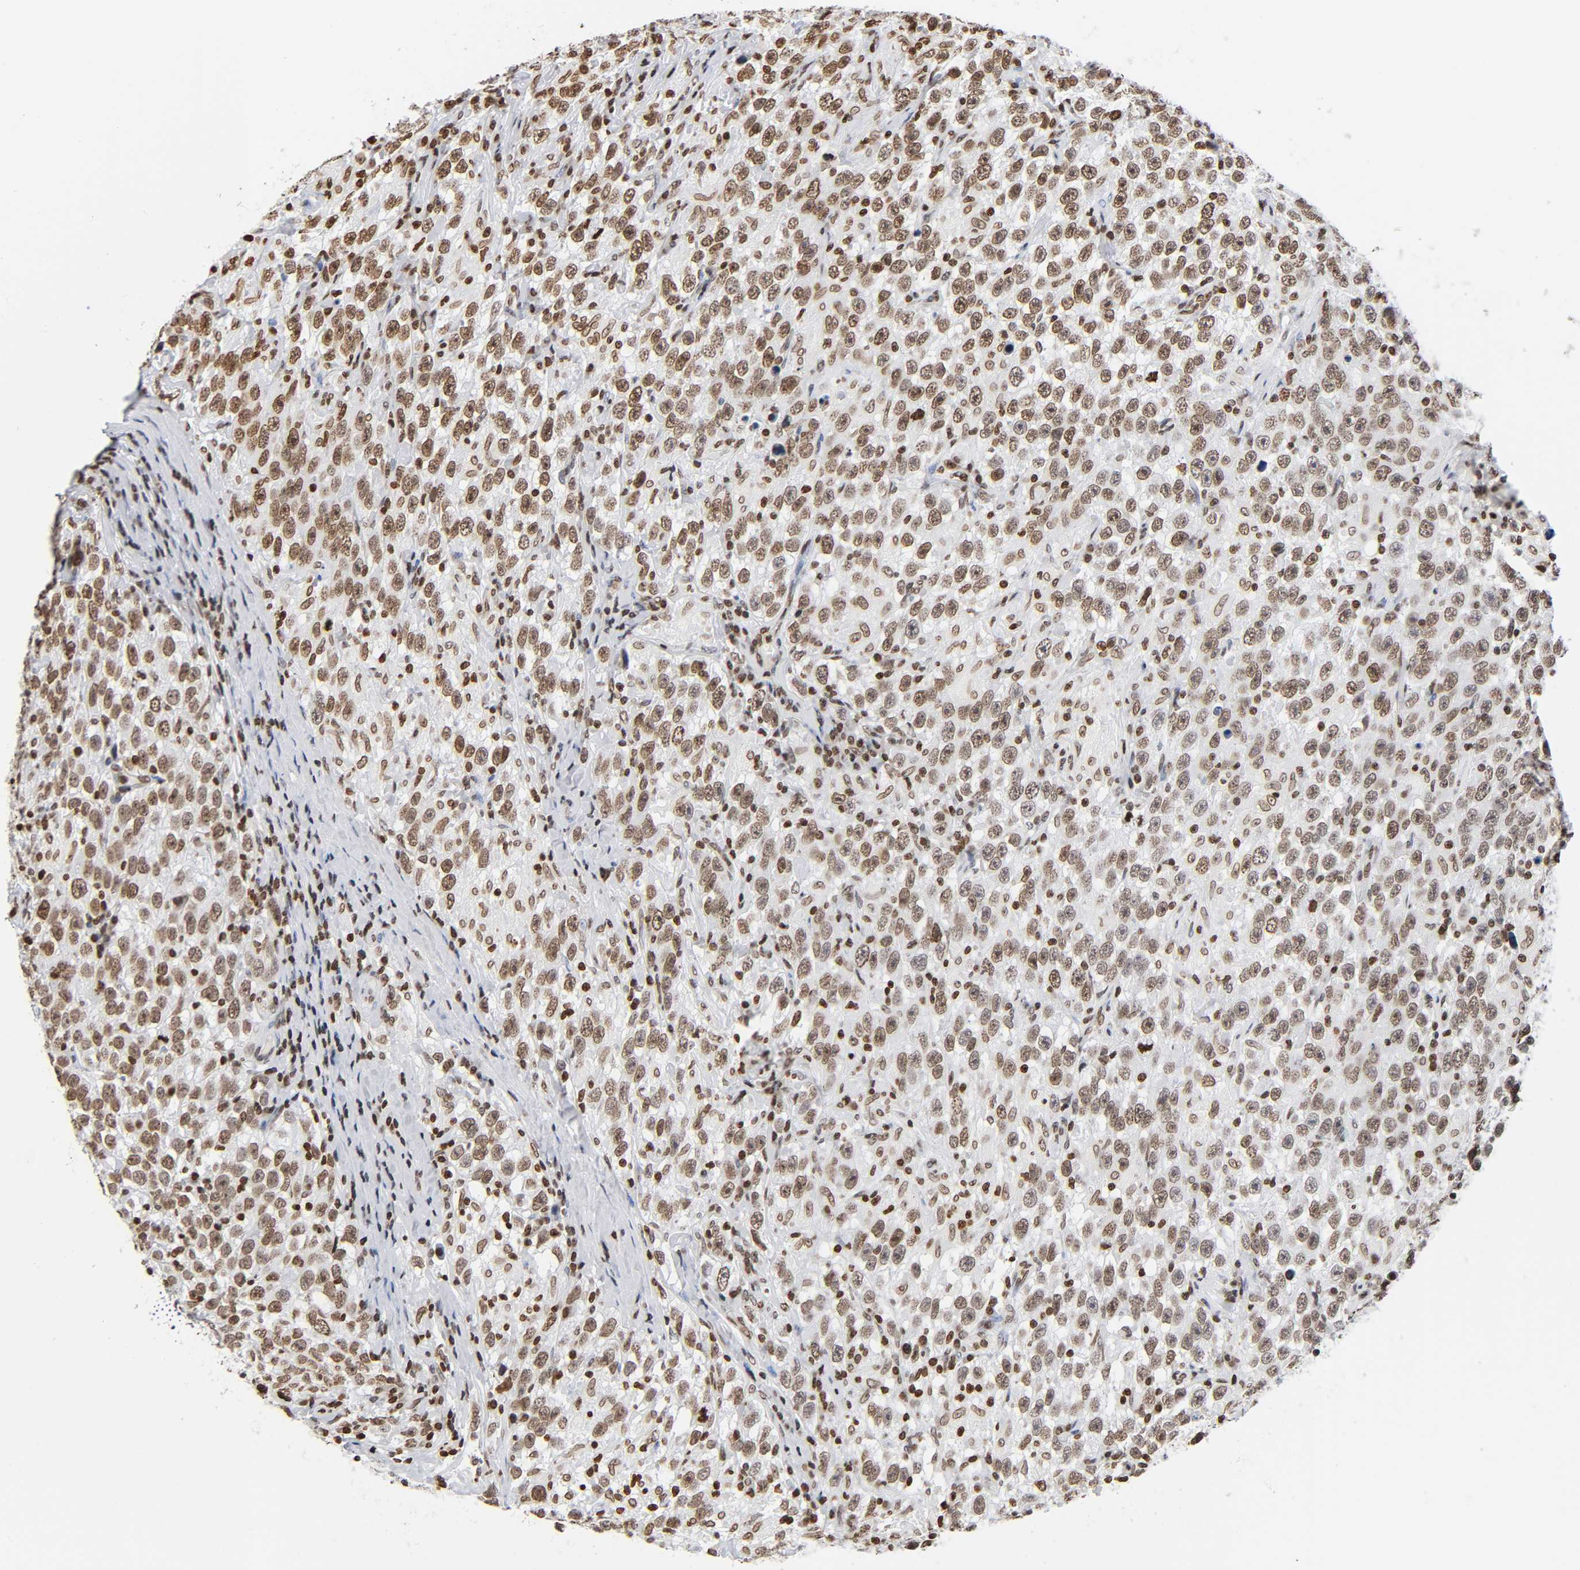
{"staining": {"intensity": "moderate", "quantity": ">75%", "location": "nuclear"}, "tissue": "testis cancer", "cell_type": "Tumor cells", "image_type": "cancer", "snomed": [{"axis": "morphology", "description": "Seminoma, NOS"}, {"axis": "topography", "description": "Testis"}], "caption": "Immunohistochemistry (IHC) of testis cancer (seminoma) exhibits medium levels of moderate nuclear staining in approximately >75% of tumor cells.", "gene": "HOXA6", "patient": {"sex": "male", "age": 41}}